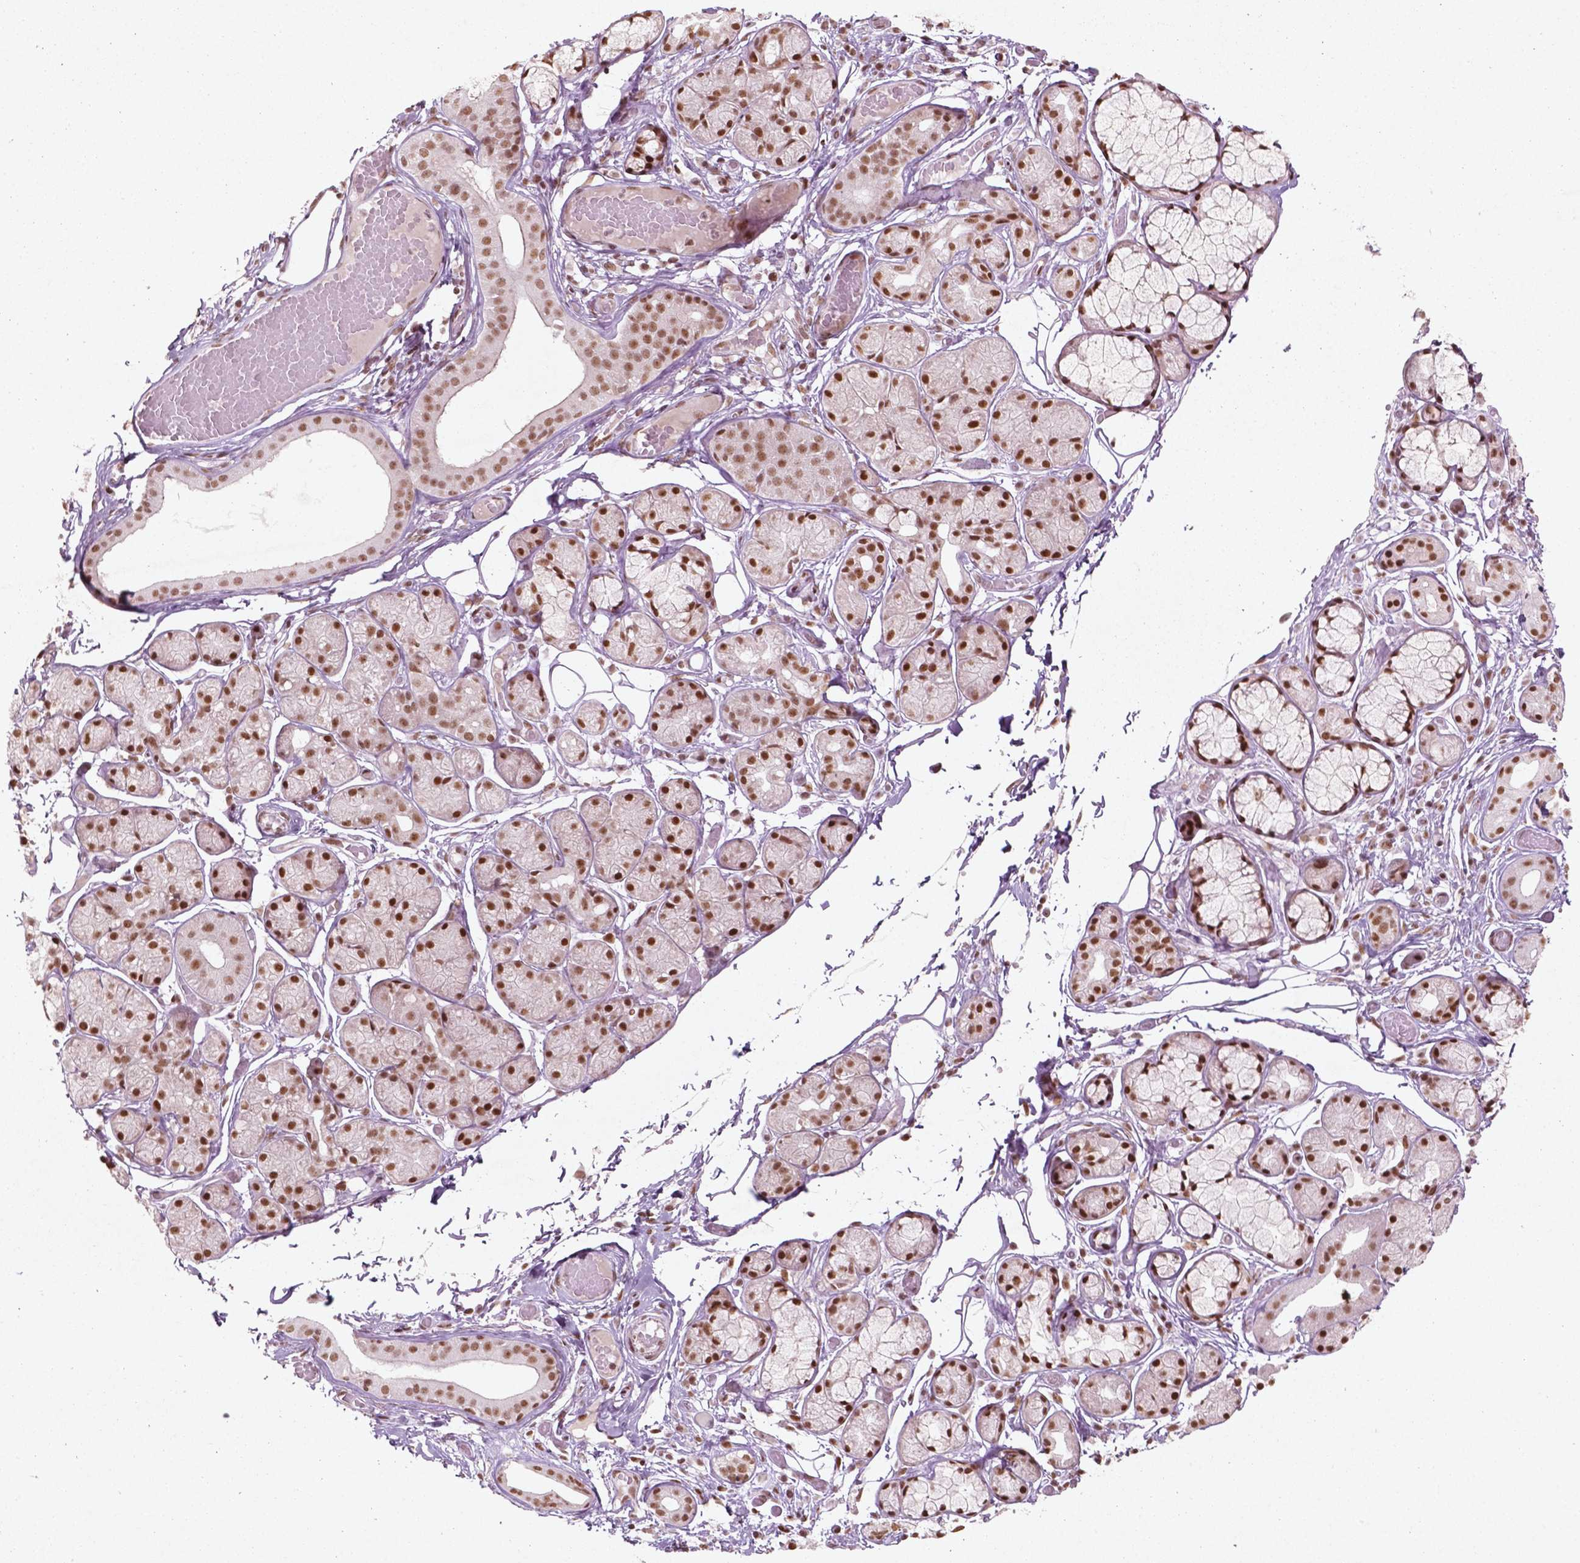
{"staining": {"intensity": "strong", "quantity": ">75%", "location": "nuclear"}, "tissue": "salivary gland", "cell_type": "Glandular cells", "image_type": "normal", "snomed": [{"axis": "morphology", "description": "Normal tissue, NOS"}, {"axis": "topography", "description": "Salivary gland"}, {"axis": "topography", "description": "Peripheral nerve tissue"}], "caption": "Salivary gland stained with DAB immunohistochemistry displays high levels of strong nuclear staining in approximately >75% of glandular cells.", "gene": "HMG20B", "patient": {"sex": "male", "age": 71}}